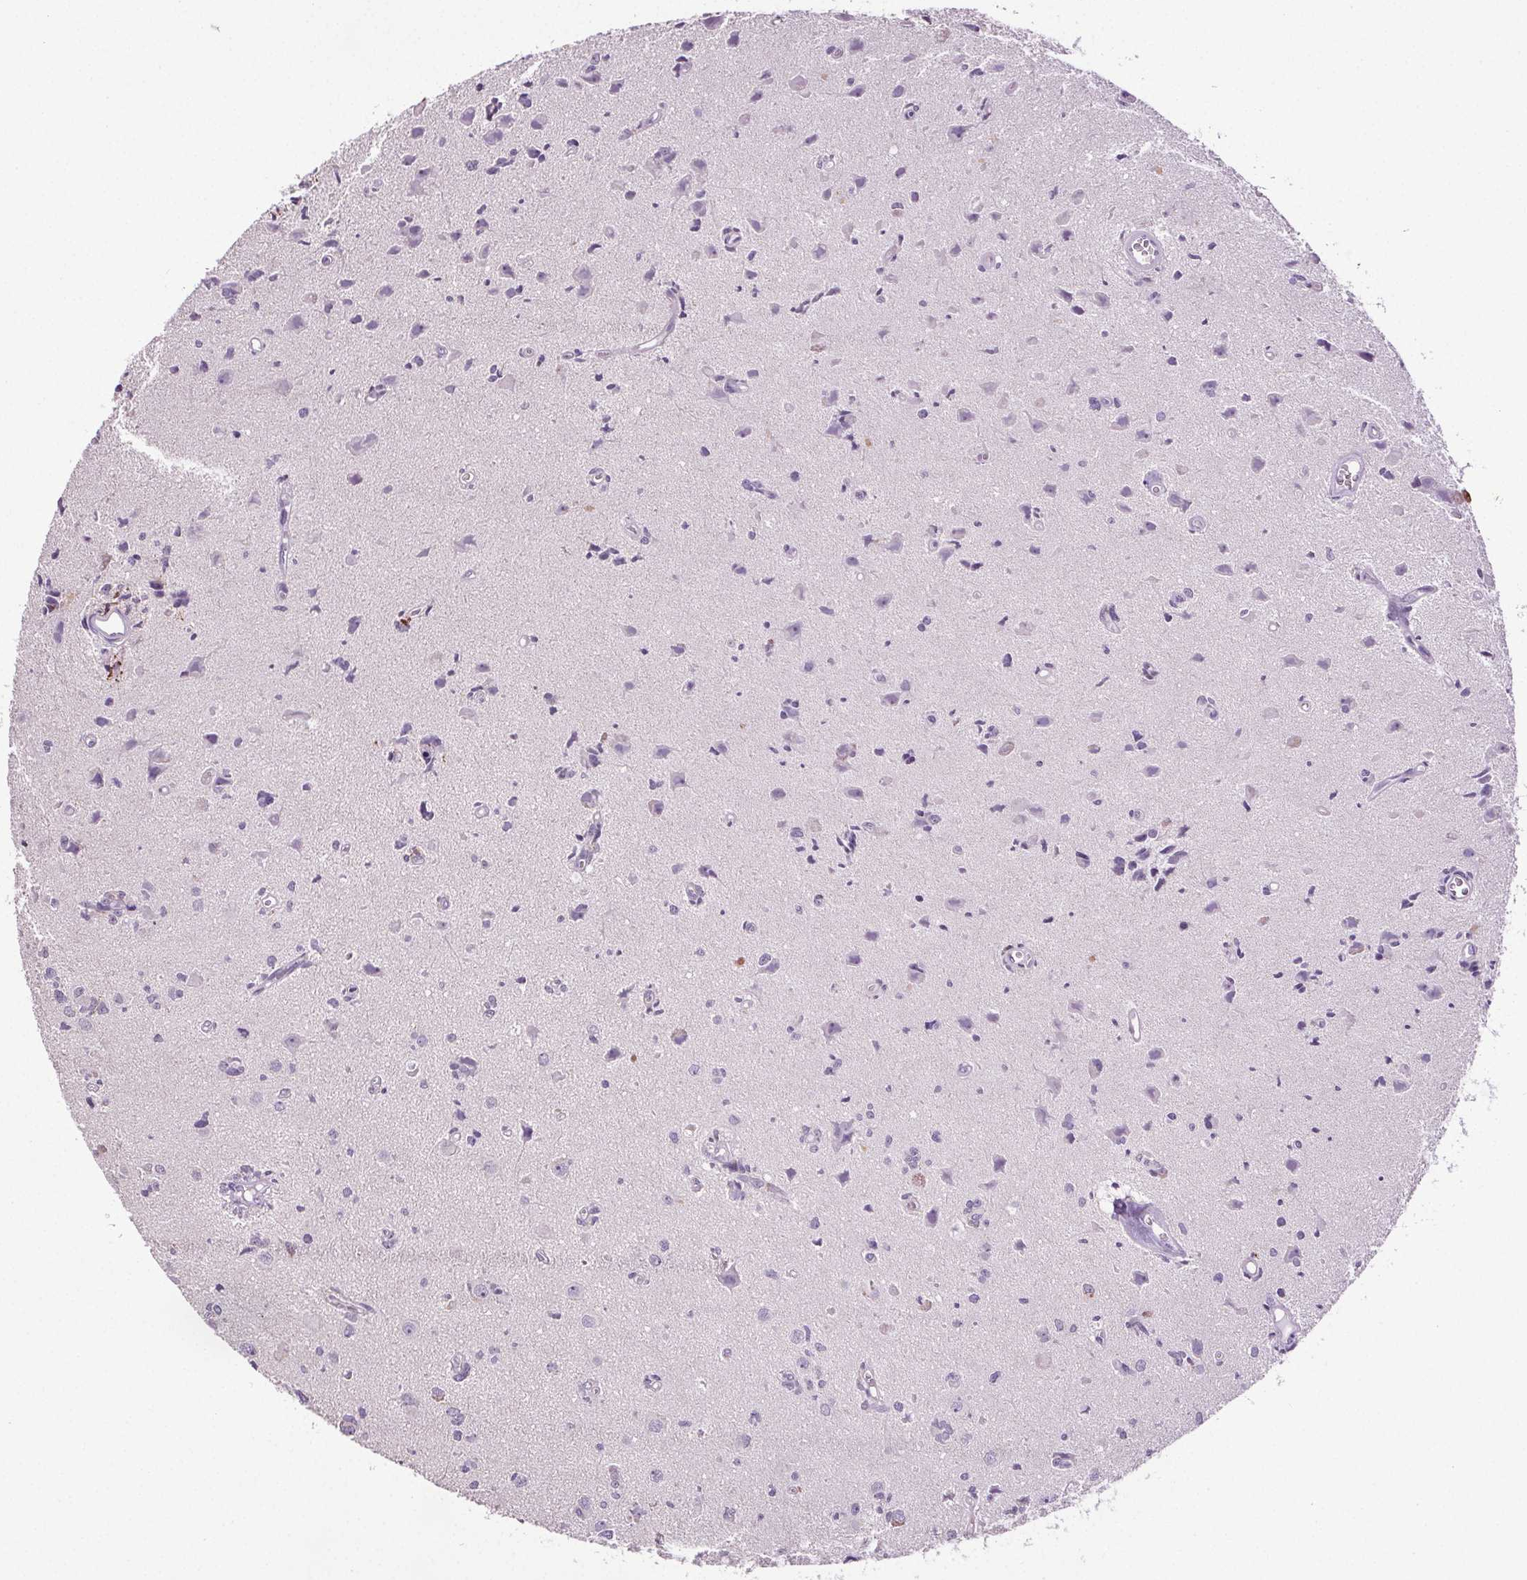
{"staining": {"intensity": "negative", "quantity": "none", "location": "none"}, "tissue": "glioma", "cell_type": "Tumor cells", "image_type": "cancer", "snomed": [{"axis": "morphology", "description": "Glioma, malignant, High grade"}, {"axis": "topography", "description": "Brain"}], "caption": "Glioma was stained to show a protein in brown. There is no significant positivity in tumor cells.", "gene": "GPIHBP1", "patient": {"sex": "male", "age": 67}}